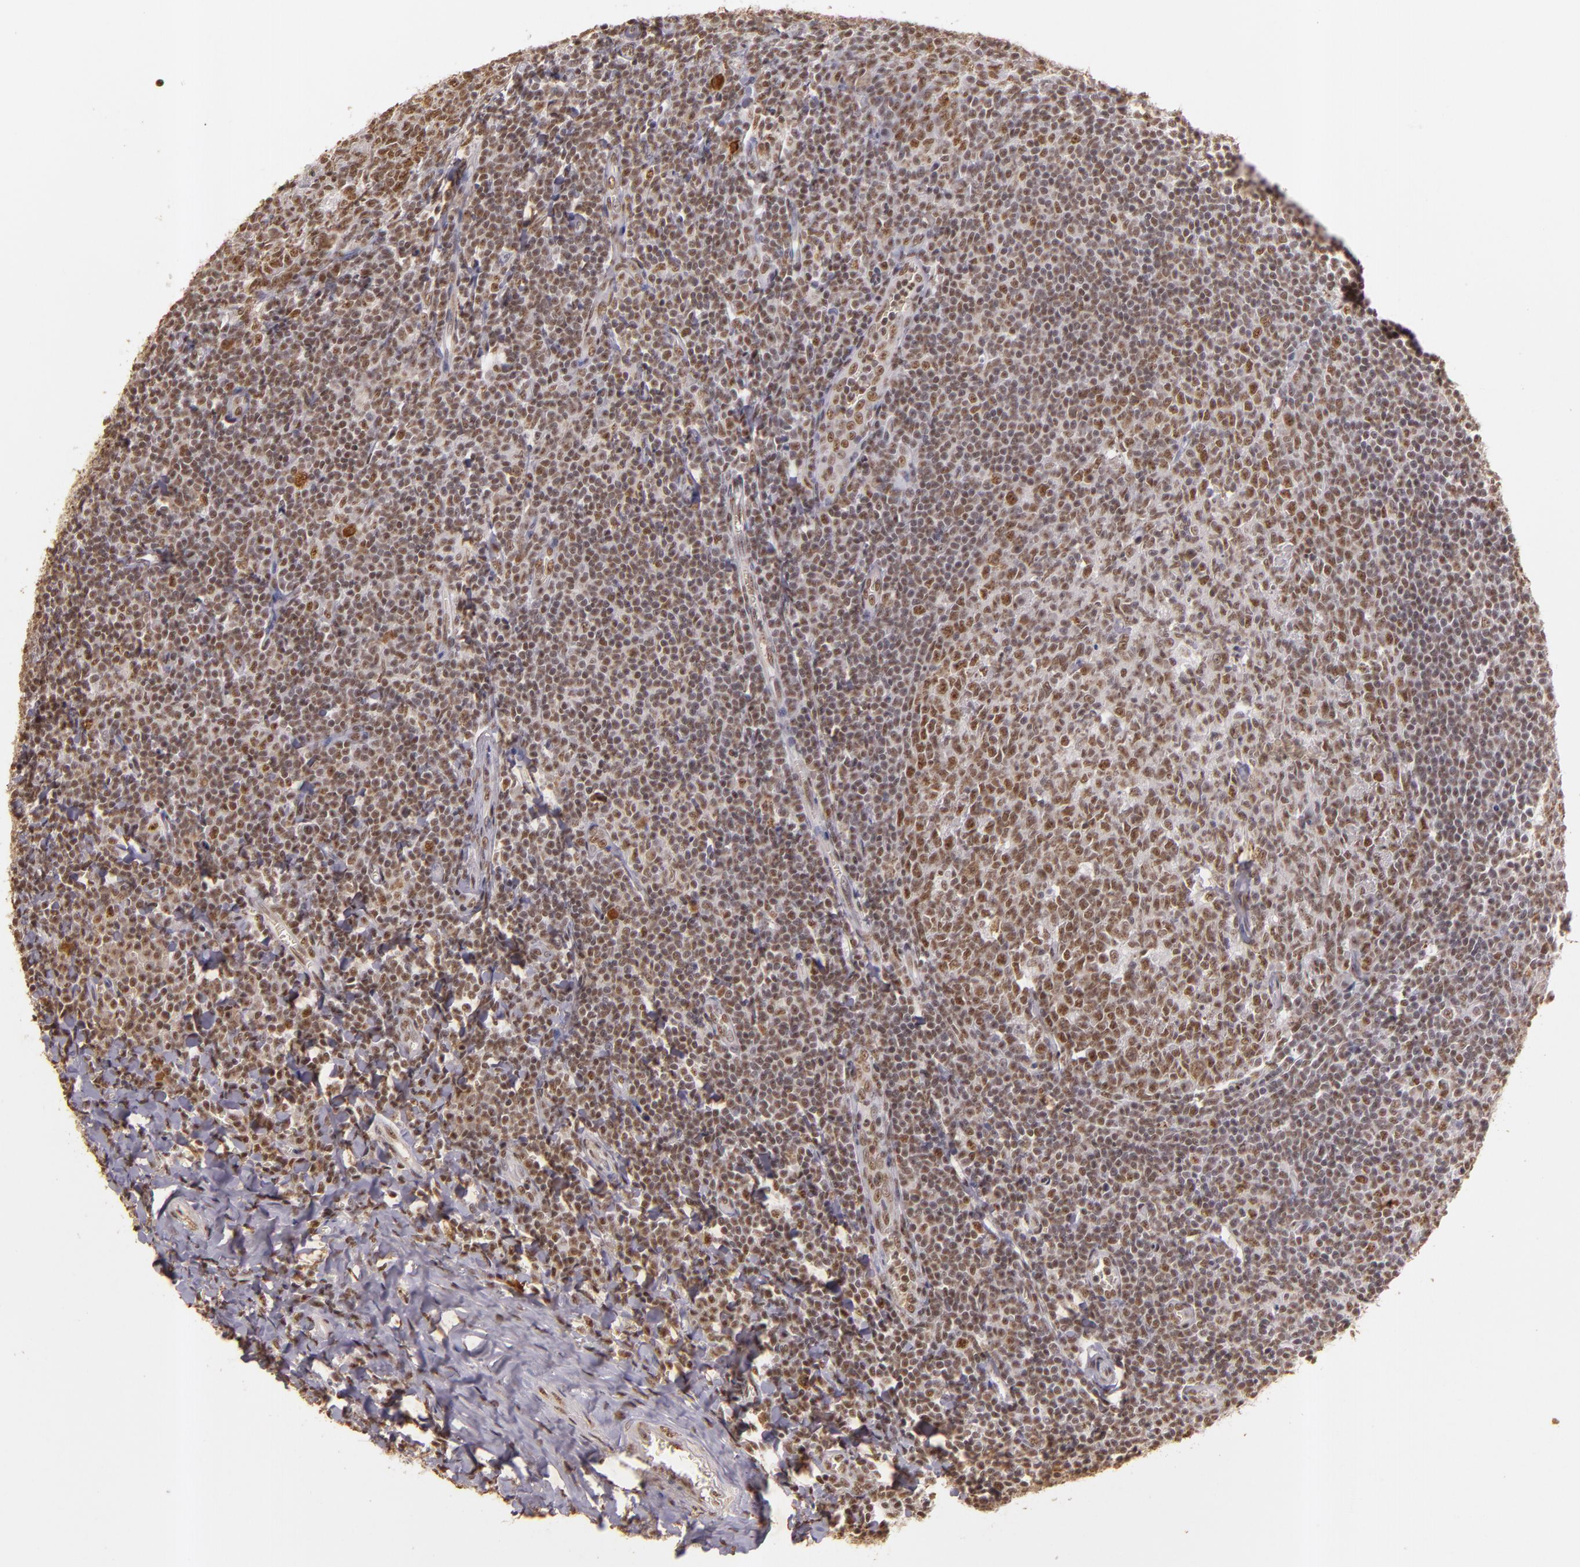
{"staining": {"intensity": "moderate", "quantity": ">75%", "location": "nuclear"}, "tissue": "tonsil", "cell_type": "Germinal center cells", "image_type": "normal", "snomed": [{"axis": "morphology", "description": "Normal tissue, NOS"}, {"axis": "topography", "description": "Tonsil"}], "caption": "Immunohistochemistry micrograph of unremarkable human tonsil stained for a protein (brown), which displays medium levels of moderate nuclear expression in about >75% of germinal center cells.", "gene": "CBX3", "patient": {"sex": "male", "age": 31}}